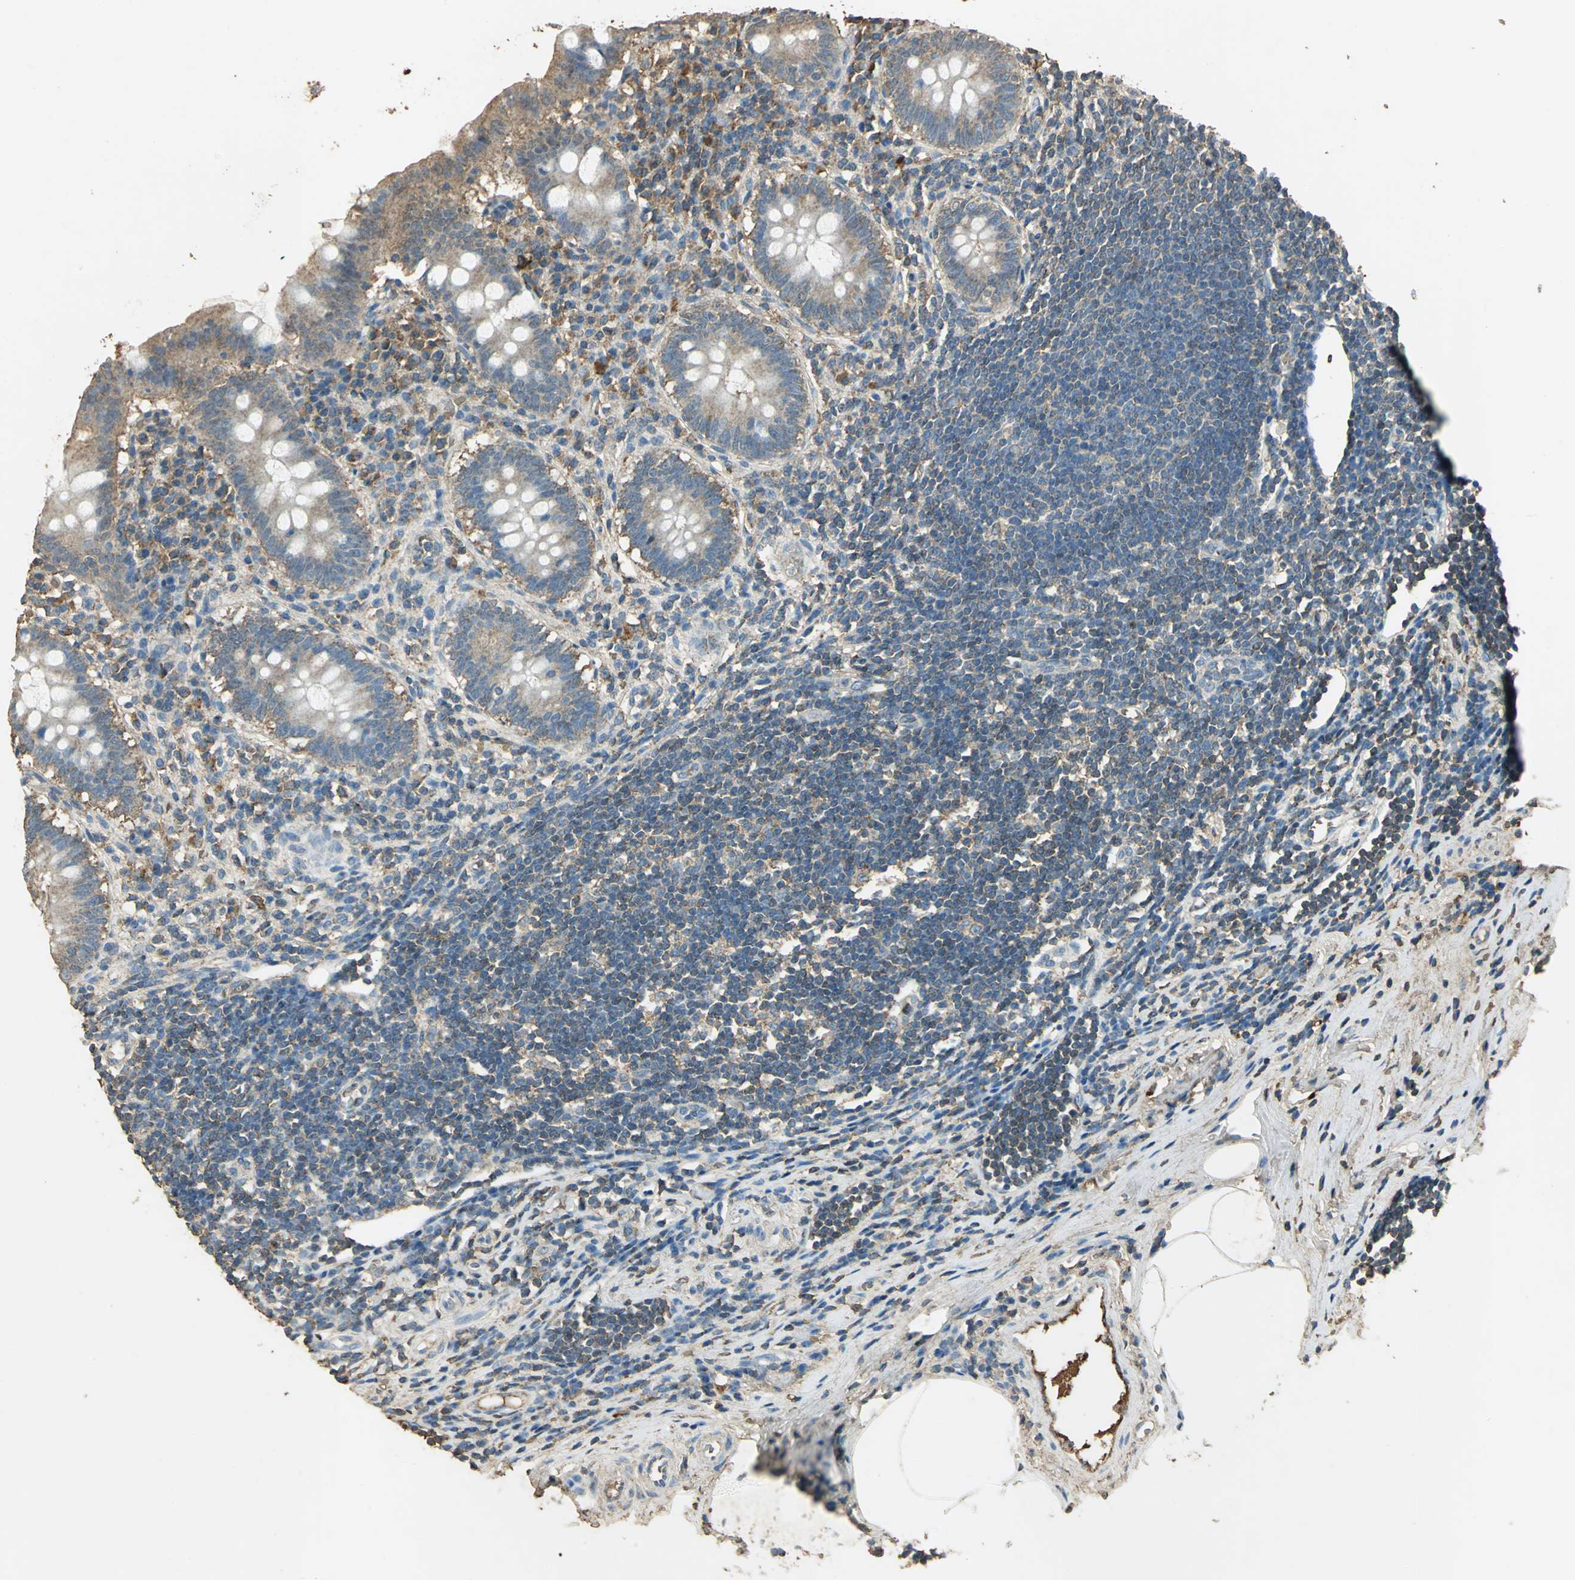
{"staining": {"intensity": "moderate", "quantity": ">75%", "location": "cytoplasmic/membranous"}, "tissue": "appendix", "cell_type": "Glandular cells", "image_type": "normal", "snomed": [{"axis": "morphology", "description": "Normal tissue, NOS"}, {"axis": "topography", "description": "Appendix"}], "caption": "Normal appendix demonstrates moderate cytoplasmic/membranous expression in approximately >75% of glandular cells, visualized by immunohistochemistry.", "gene": "TRAPPC2", "patient": {"sex": "female", "age": 50}}